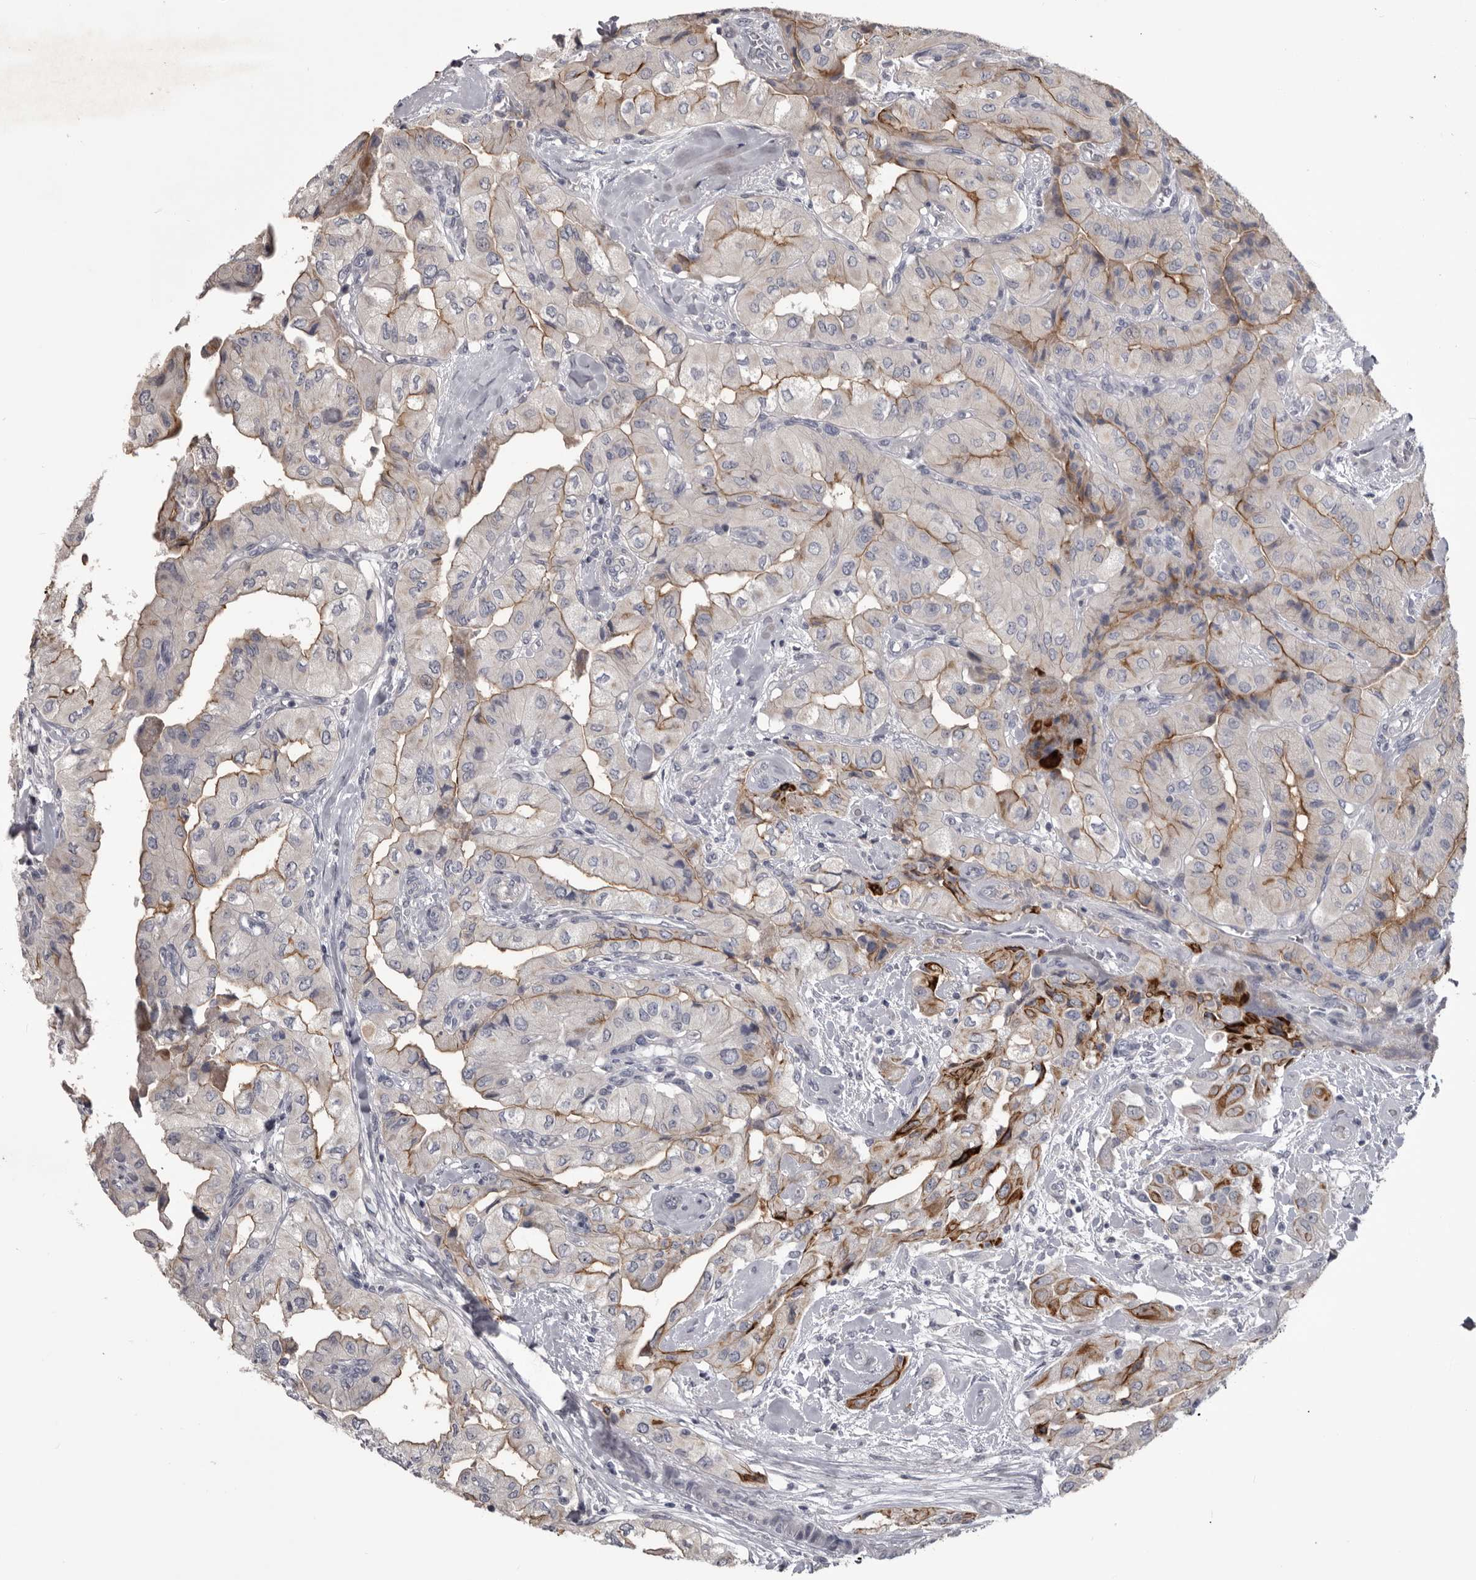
{"staining": {"intensity": "moderate", "quantity": "25%-75%", "location": "cytoplasmic/membranous"}, "tissue": "thyroid cancer", "cell_type": "Tumor cells", "image_type": "cancer", "snomed": [{"axis": "morphology", "description": "Papillary adenocarcinoma, NOS"}, {"axis": "topography", "description": "Thyroid gland"}], "caption": "DAB (3,3'-diaminobenzidine) immunohistochemical staining of thyroid cancer reveals moderate cytoplasmic/membranous protein staining in about 25%-75% of tumor cells.", "gene": "LPAR6", "patient": {"sex": "female", "age": 59}}